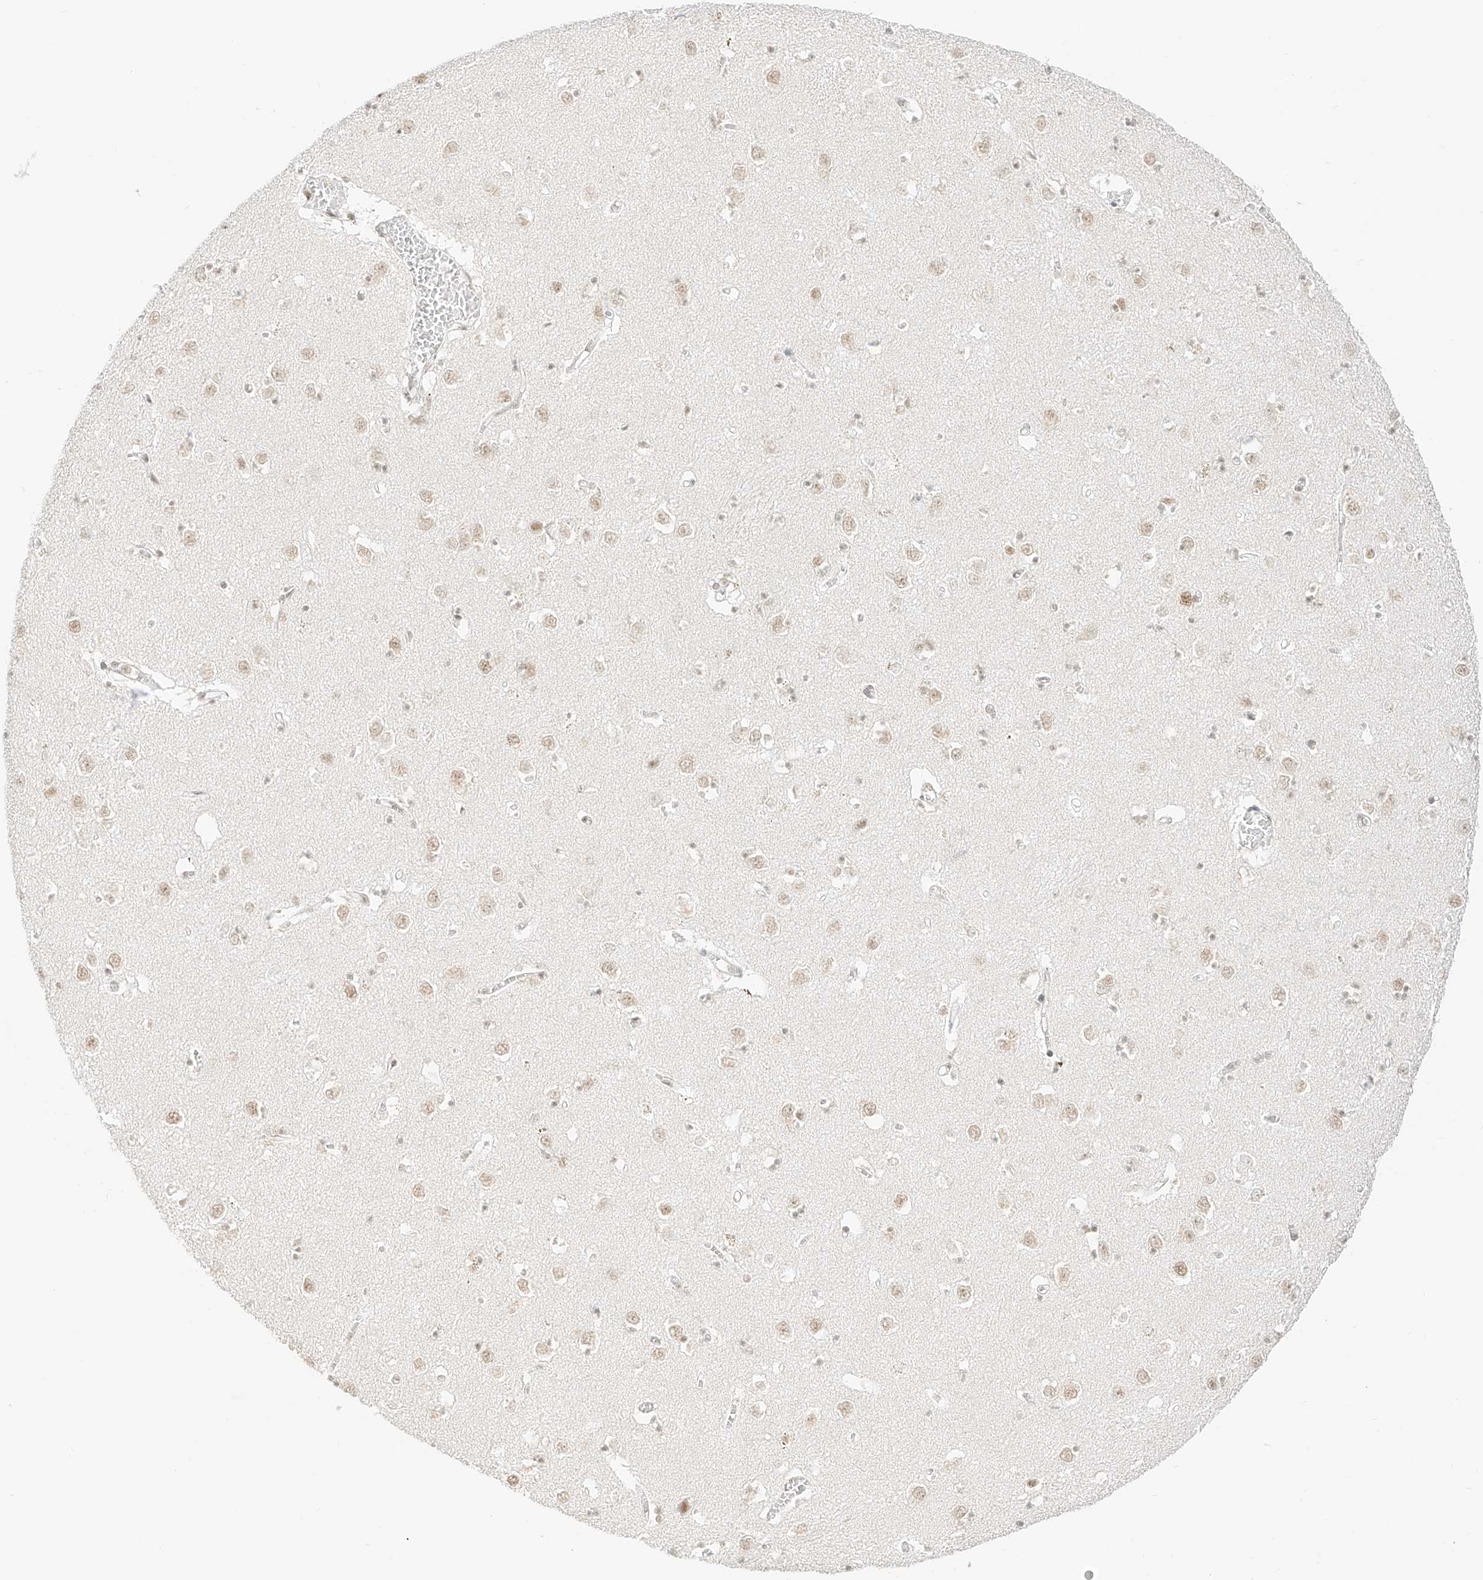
{"staining": {"intensity": "weak", "quantity": "25%-75%", "location": "nuclear"}, "tissue": "caudate", "cell_type": "Glial cells", "image_type": "normal", "snomed": [{"axis": "morphology", "description": "Normal tissue, NOS"}, {"axis": "topography", "description": "Lateral ventricle wall"}], "caption": "Immunohistochemistry image of unremarkable caudate: caudate stained using IHC shows low levels of weak protein expression localized specifically in the nuclear of glial cells, appearing as a nuclear brown color.", "gene": "SUPT5H", "patient": {"sex": "male", "age": 70}}